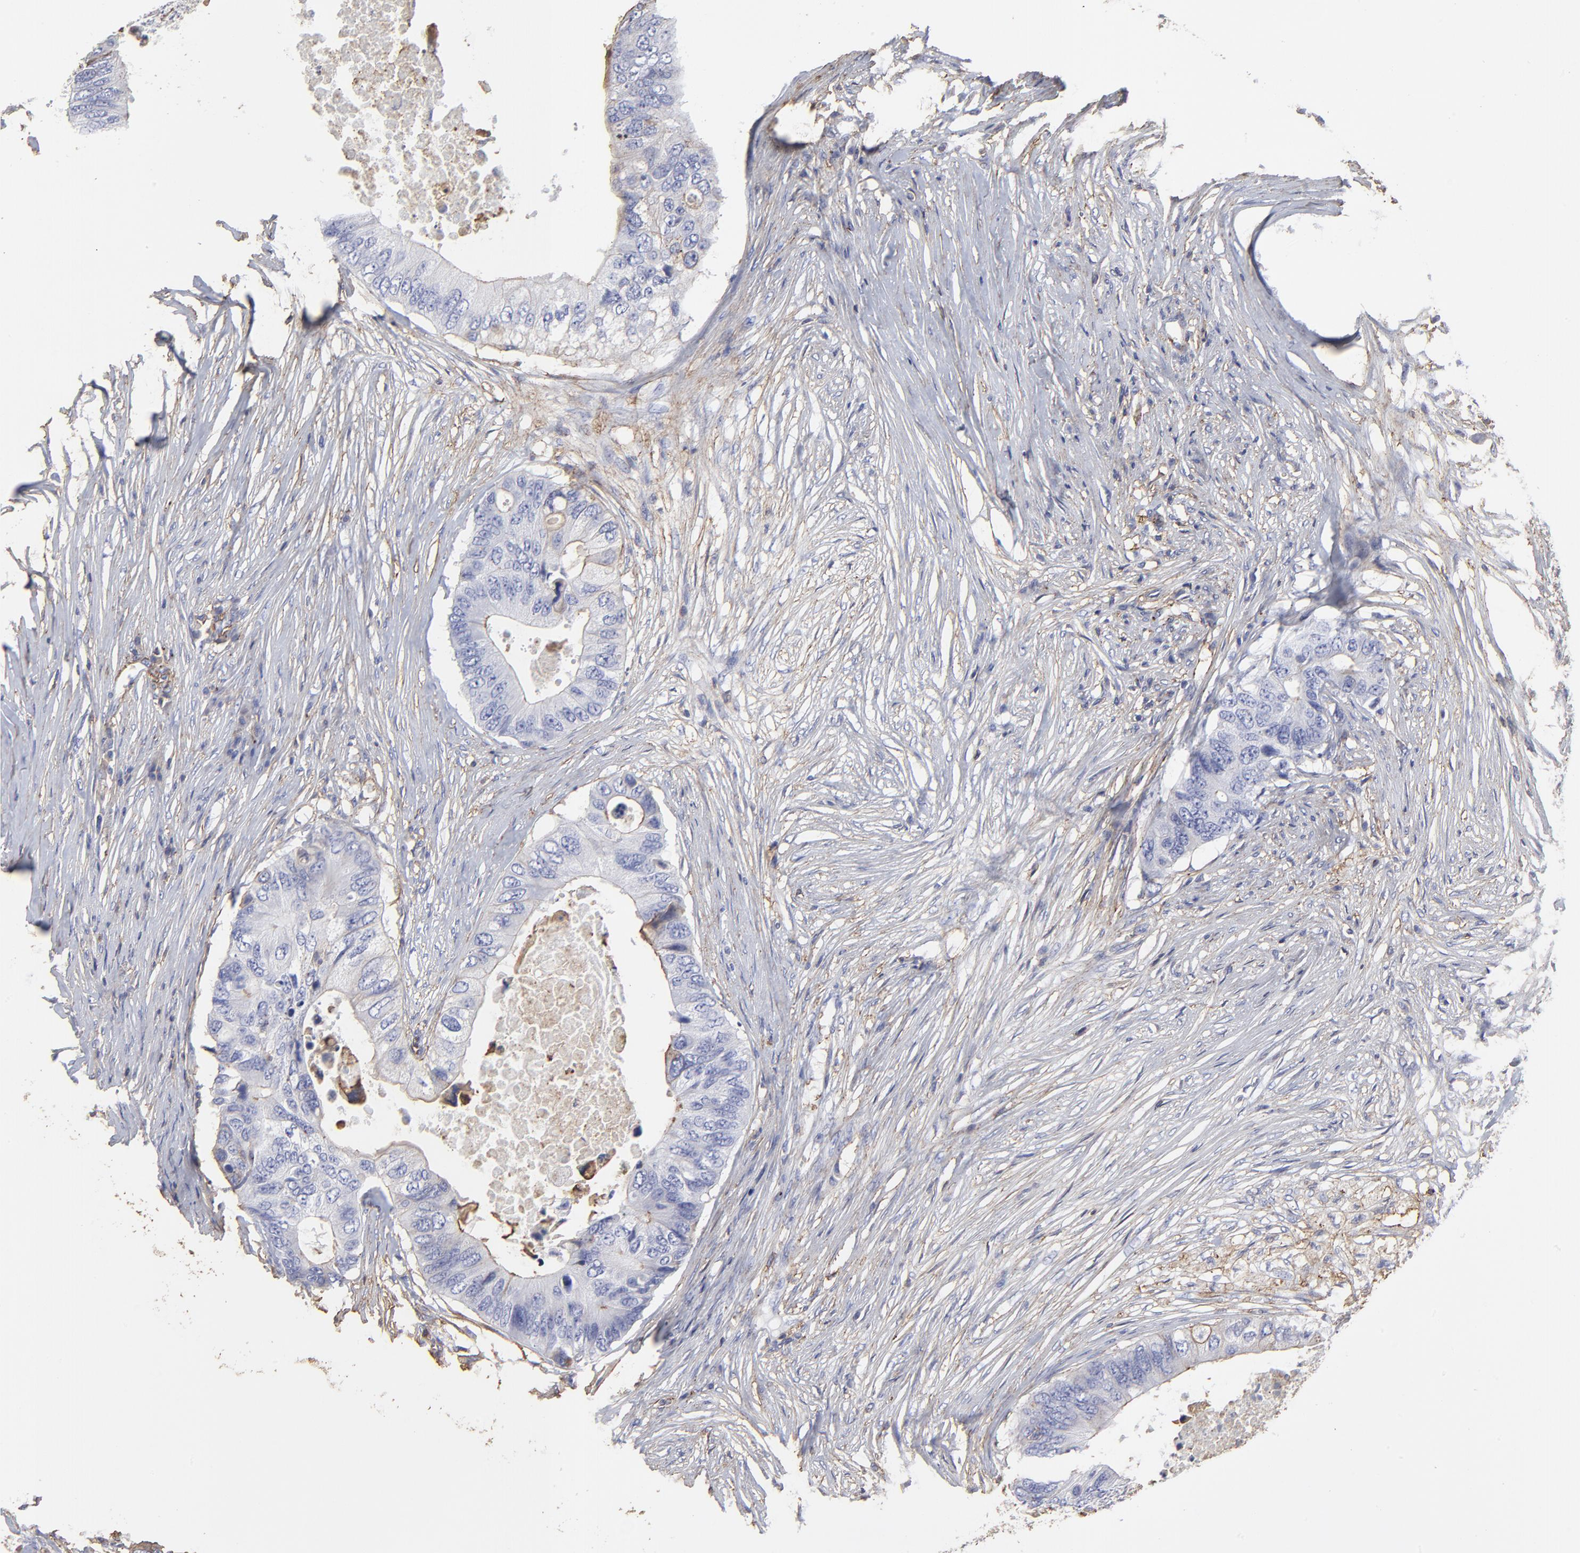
{"staining": {"intensity": "negative", "quantity": "none", "location": "none"}, "tissue": "colorectal cancer", "cell_type": "Tumor cells", "image_type": "cancer", "snomed": [{"axis": "morphology", "description": "Adenocarcinoma, NOS"}, {"axis": "topography", "description": "Colon"}], "caption": "This is an immunohistochemistry (IHC) photomicrograph of human colorectal cancer. There is no positivity in tumor cells.", "gene": "ANXA6", "patient": {"sex": "male", "age": 71}}